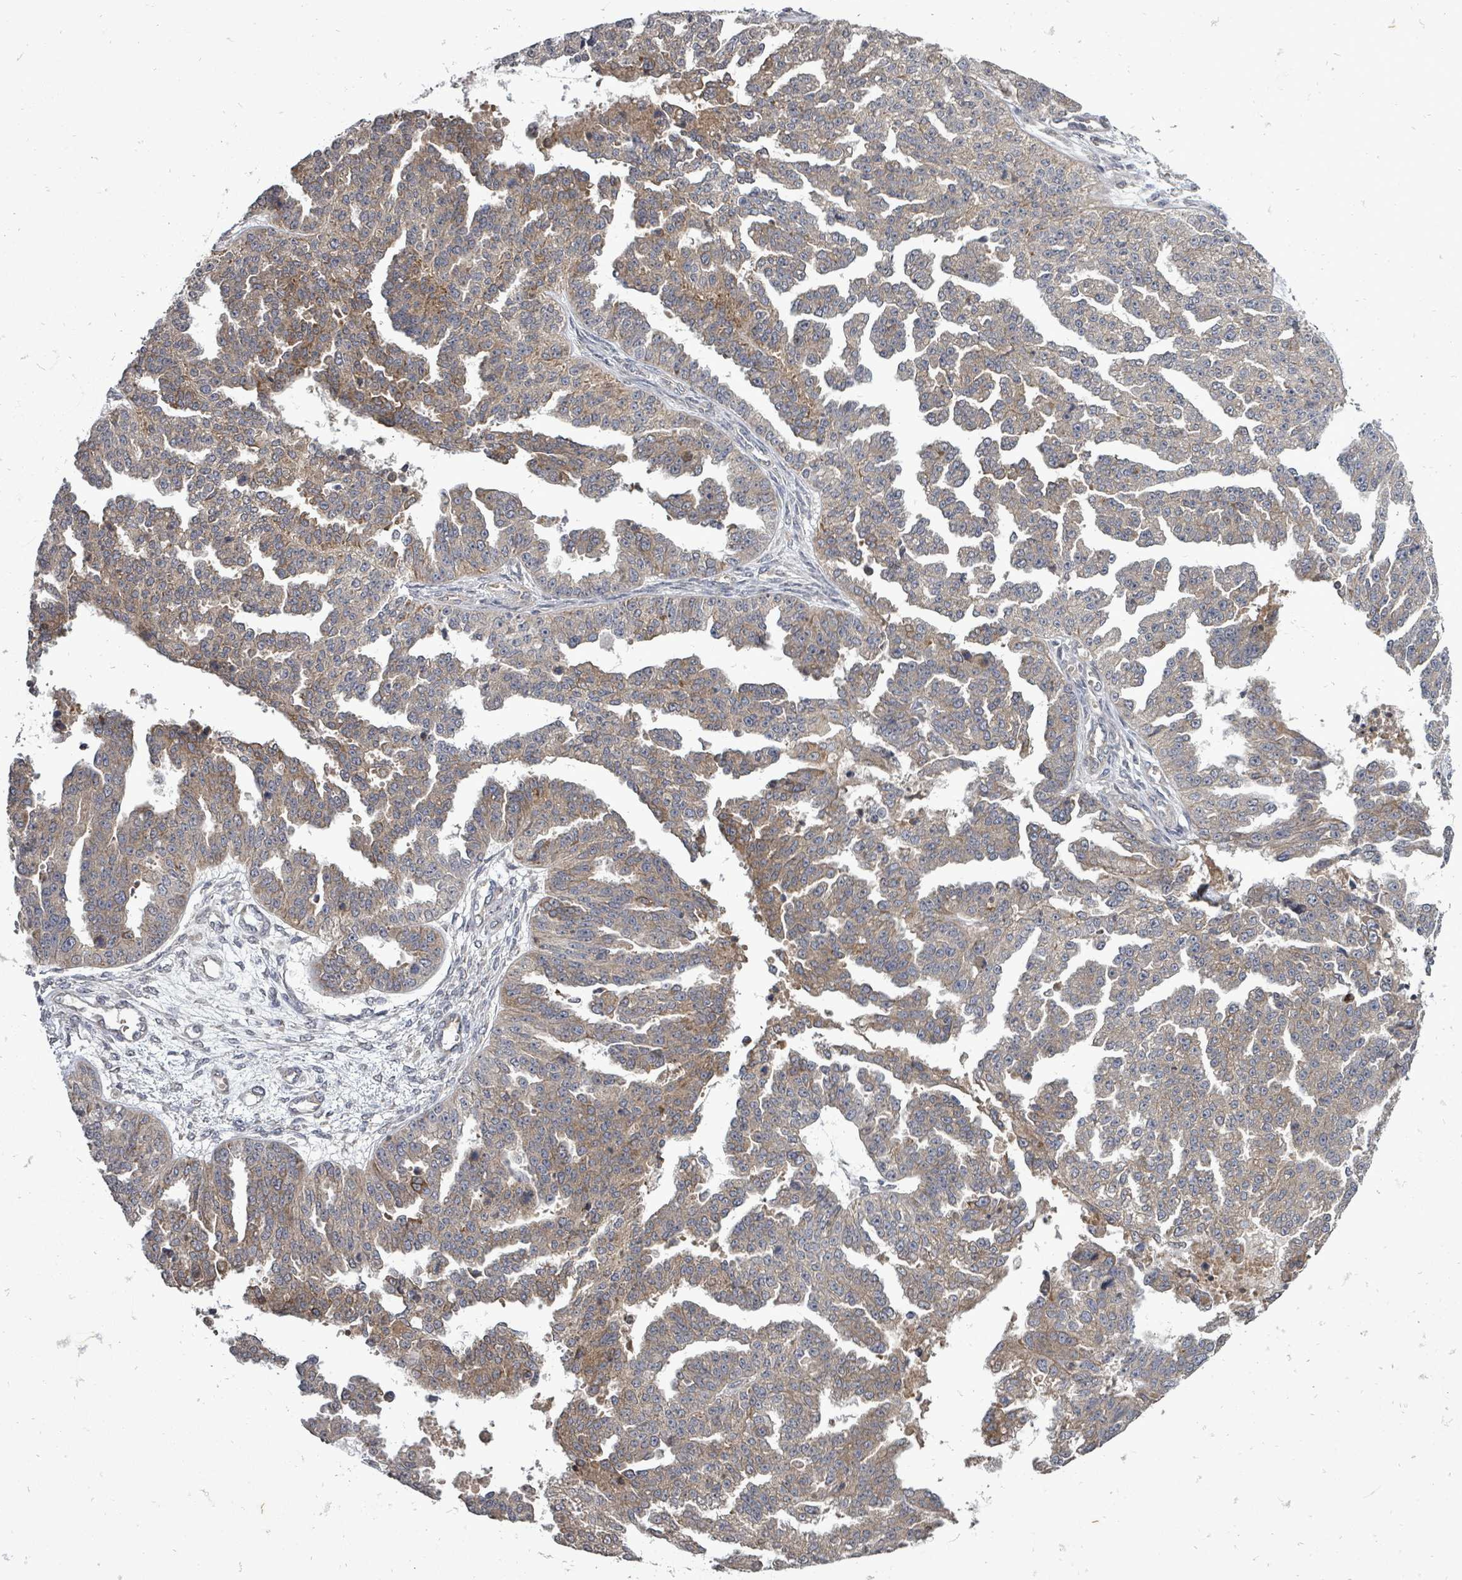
{"staining": {"intensity": "moderate", "quantity": ">75%", "location": "cytoplasmic/membranous"}, "tissue": "ovarian cancer", "cell_type": "Tumor cells", "image_type": "cancer", "snomed": [{"axis": "morphology", "description": "Cystadenocarcinoma, serous, NOS"}, {"axis": "topography", "description": "Ovary"}], "caption": "Immunohistochemistry (IHC) image of neoplastic tissue: ovarian serous cystadenocarcinoma stained using immunohistochemistry (IHC) reveals medium levels of moderate protein expression localized specifically in the cytoplasmic/membranous of tumor cells, appearing as a cytoplasmic/membranous brown color.", "gene": "RALGAPB", "patient": {"sex": "female", "age": 58}}